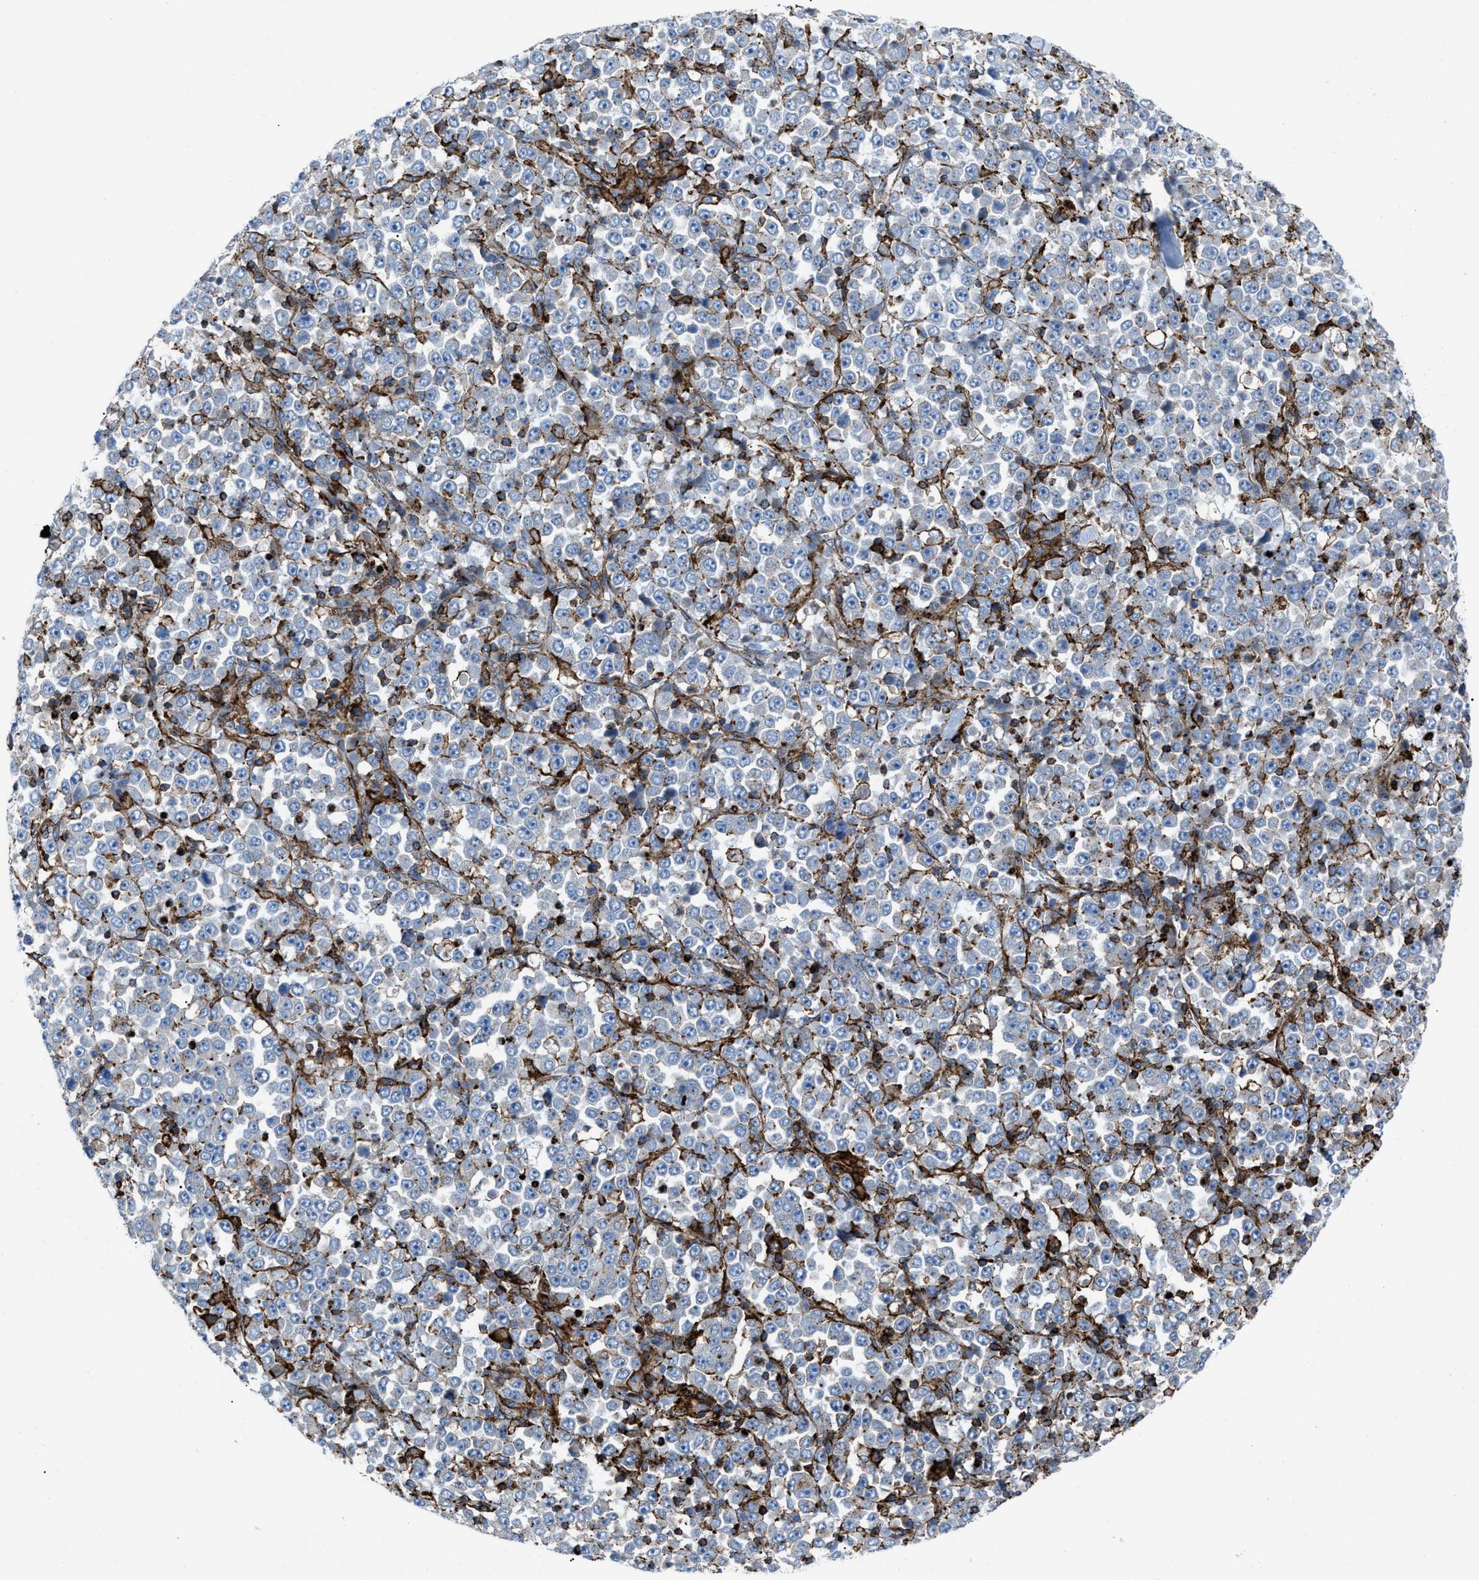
{"staining": {"intensity": "moderate", "quantity": "25%-75%", "location": "cytoplasmic/membranous"}, "tissue": "stomach cancer", "cell_type": "Tumor cells", "image_type": "cancer", "snomed": [{"axis": "morphology", "description": "Normal tissue, NOS"}, {"axis": "morphology", "description": "Adenocarcinoma, NOS"}, {"axis": "topography", "description": "Stomach, upper"}, {"axis": "topography", "description": "Stomach"}], "caption": "Tumor cells demonstrate medium levels of moderate cytoplasmic/membranous expression in about 25%-75% of cells in stomach cancer.", "gene": "AGPAT2", "patient": {"sex": "male", "age": 59}}